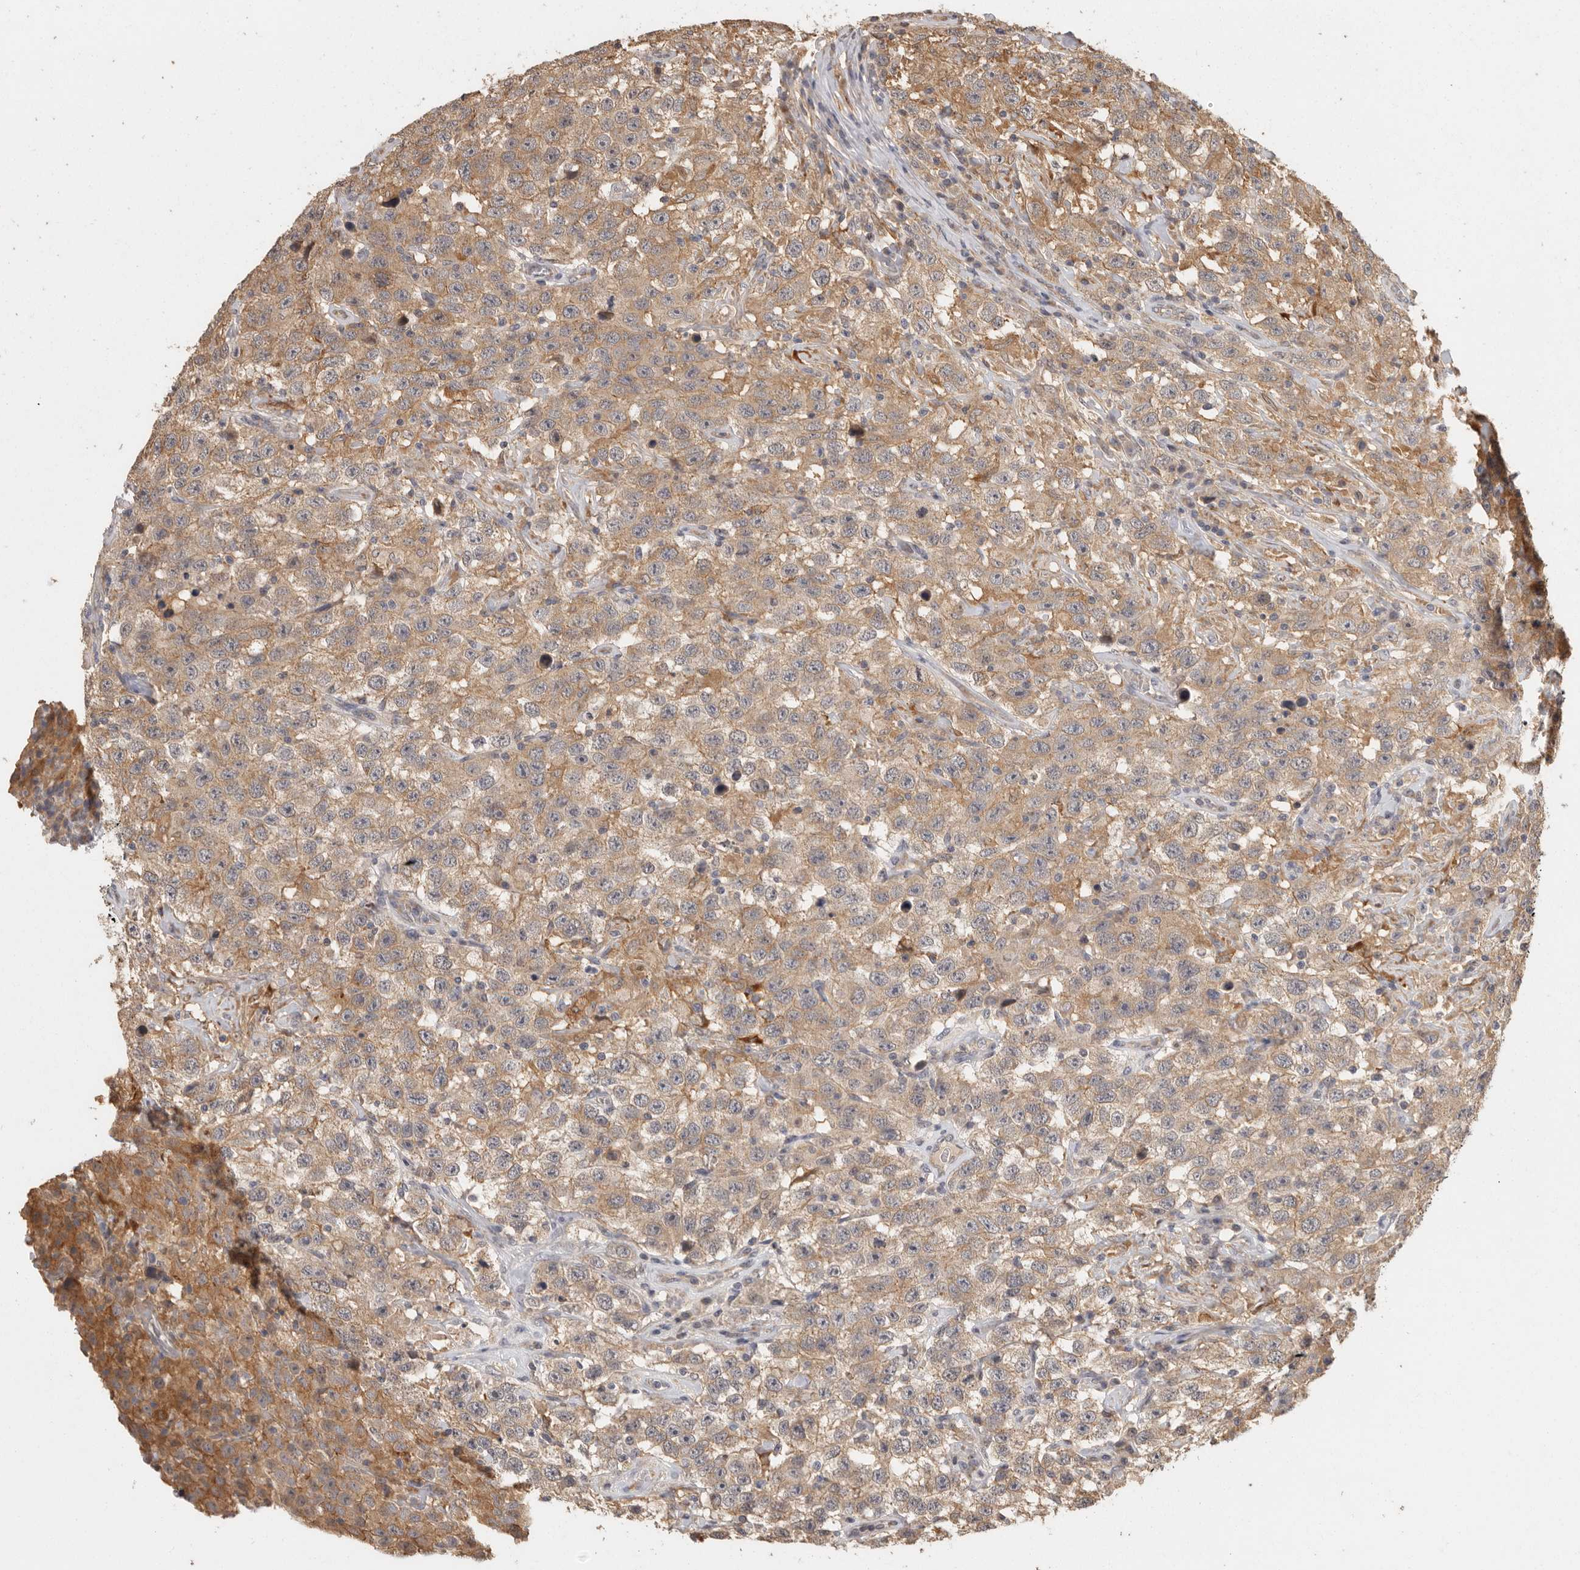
{"staining": {"intensity": "moderate", "quantity": ">75%", "location": "cytoplasmic/membranous"}, "tissue": "testis cancer", "cell_type": "Tumor cells", "image_type": "cancer", "snomed": [{"axis": "morphology", "description": "Seminoma, NOS"}, {"axis": "topography", "description": "Testis"}], "caption": "Protein staining displays moderate cytoplasmic/membranous expression in about >75% of tumor cells in testis seminoma. Using DAB (brown) and hematoxylin (blue) stains, captured at high magnification using brightfield microscopy.", "gene": "BAIAP2", "patient": {"sex": "male", "age": 41}}